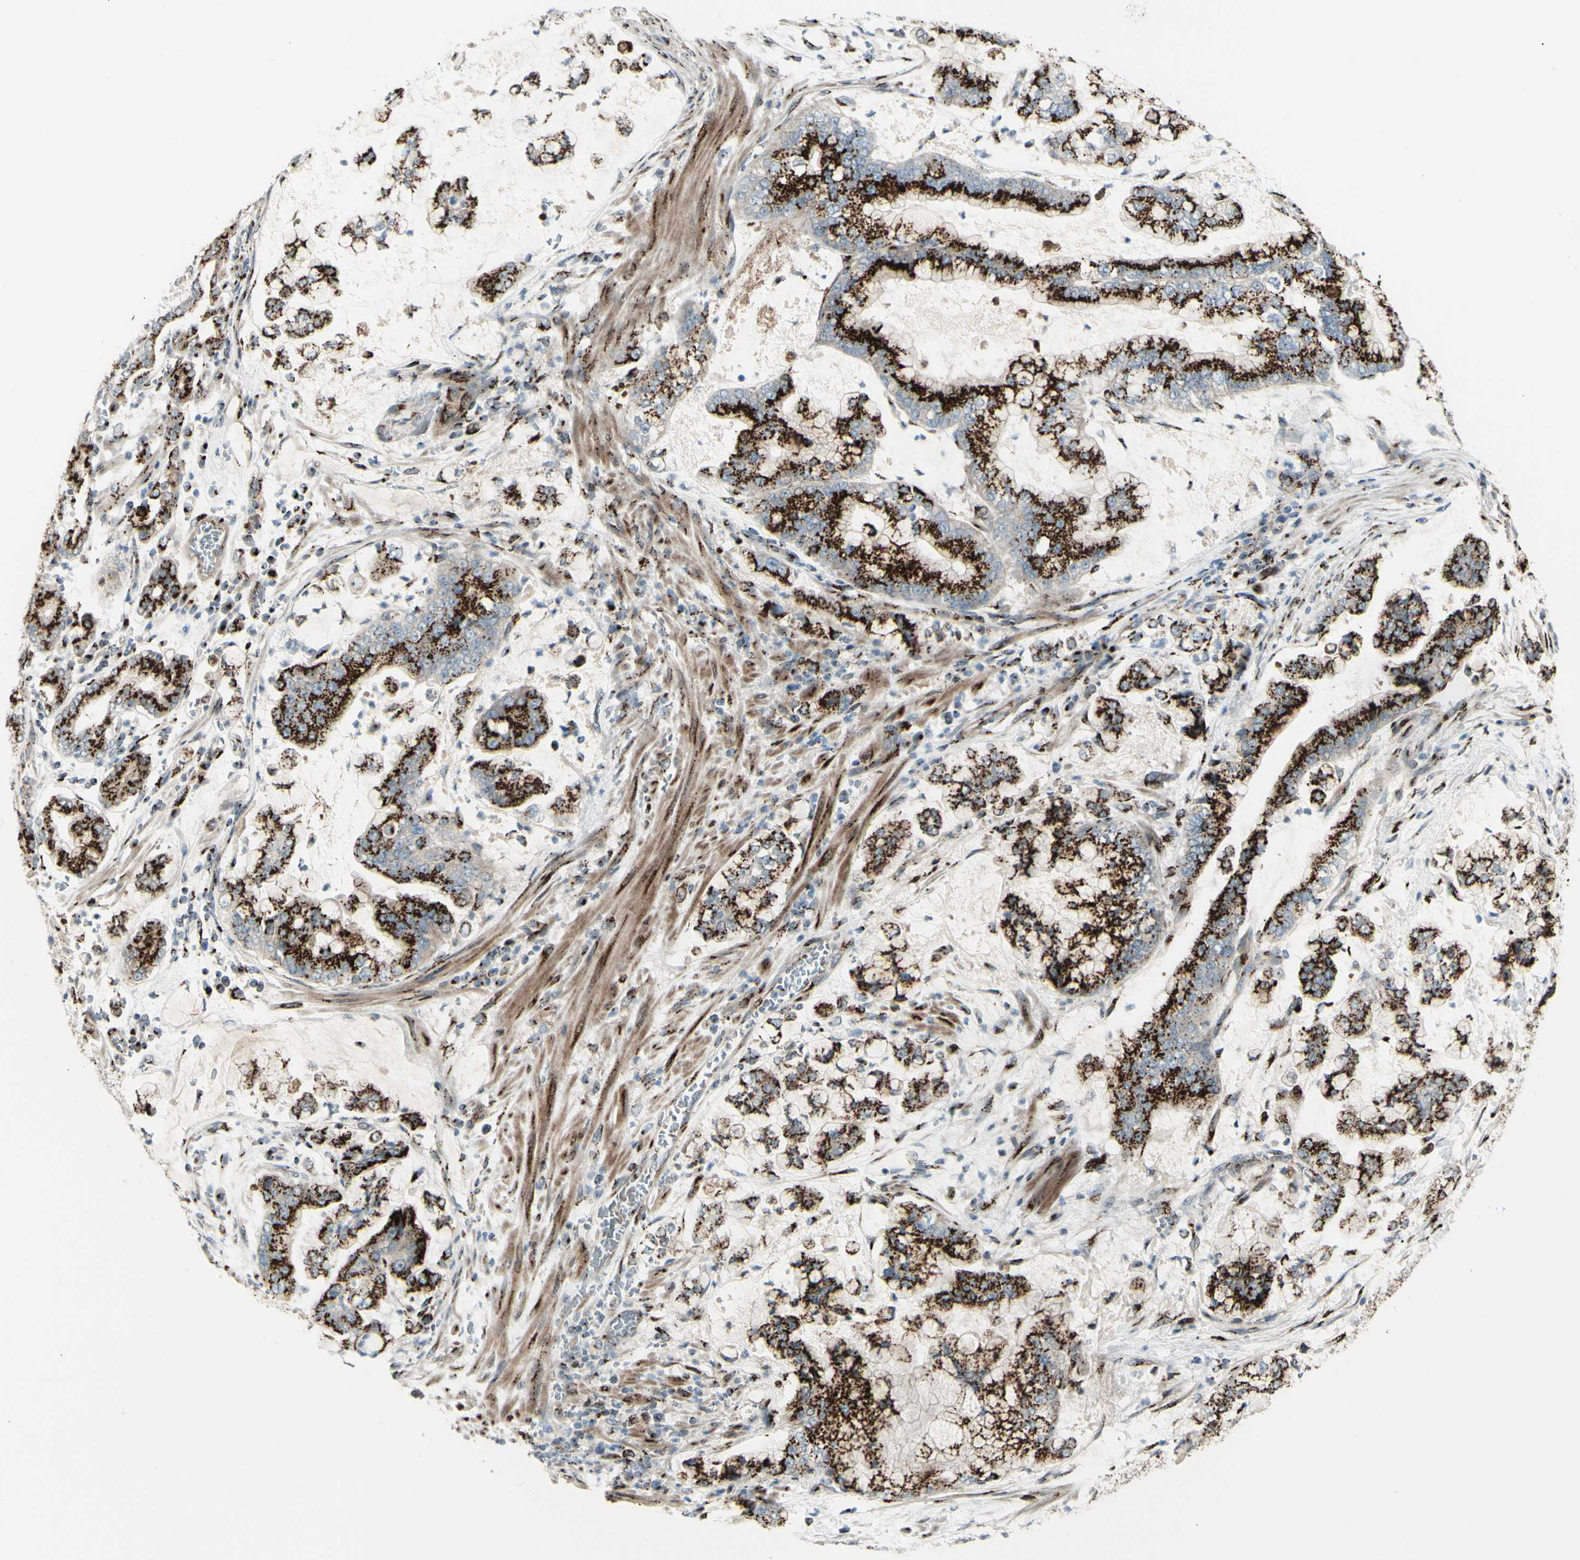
{"staining": {"intensity": "moderate", "quantity": ">75%", "location": "cytoplasmic/membranous"}, "tissue": "stomach cancer", "cell_type": "Tumor cells", "image_type": "cancer", "snomed": [{"axis": "morphology", "description": "Normal tissue, NOS"}, {"axis": "morphology", "description": "Adenocarcinoma, NOS"}, {"axis": "topography", "description": "Stomach, upper"}, {"axis": "topography", "description": "Stomach"}], "caption": "Adenocarcinoma (stomach) stained with DAB IHC demonstrates medium levels of moderate cytoplasmic/membranous expression in approximately >75% of tumor cells.", "gene": "BPNT2", "patient": {"sex": "male", "age": 76}}